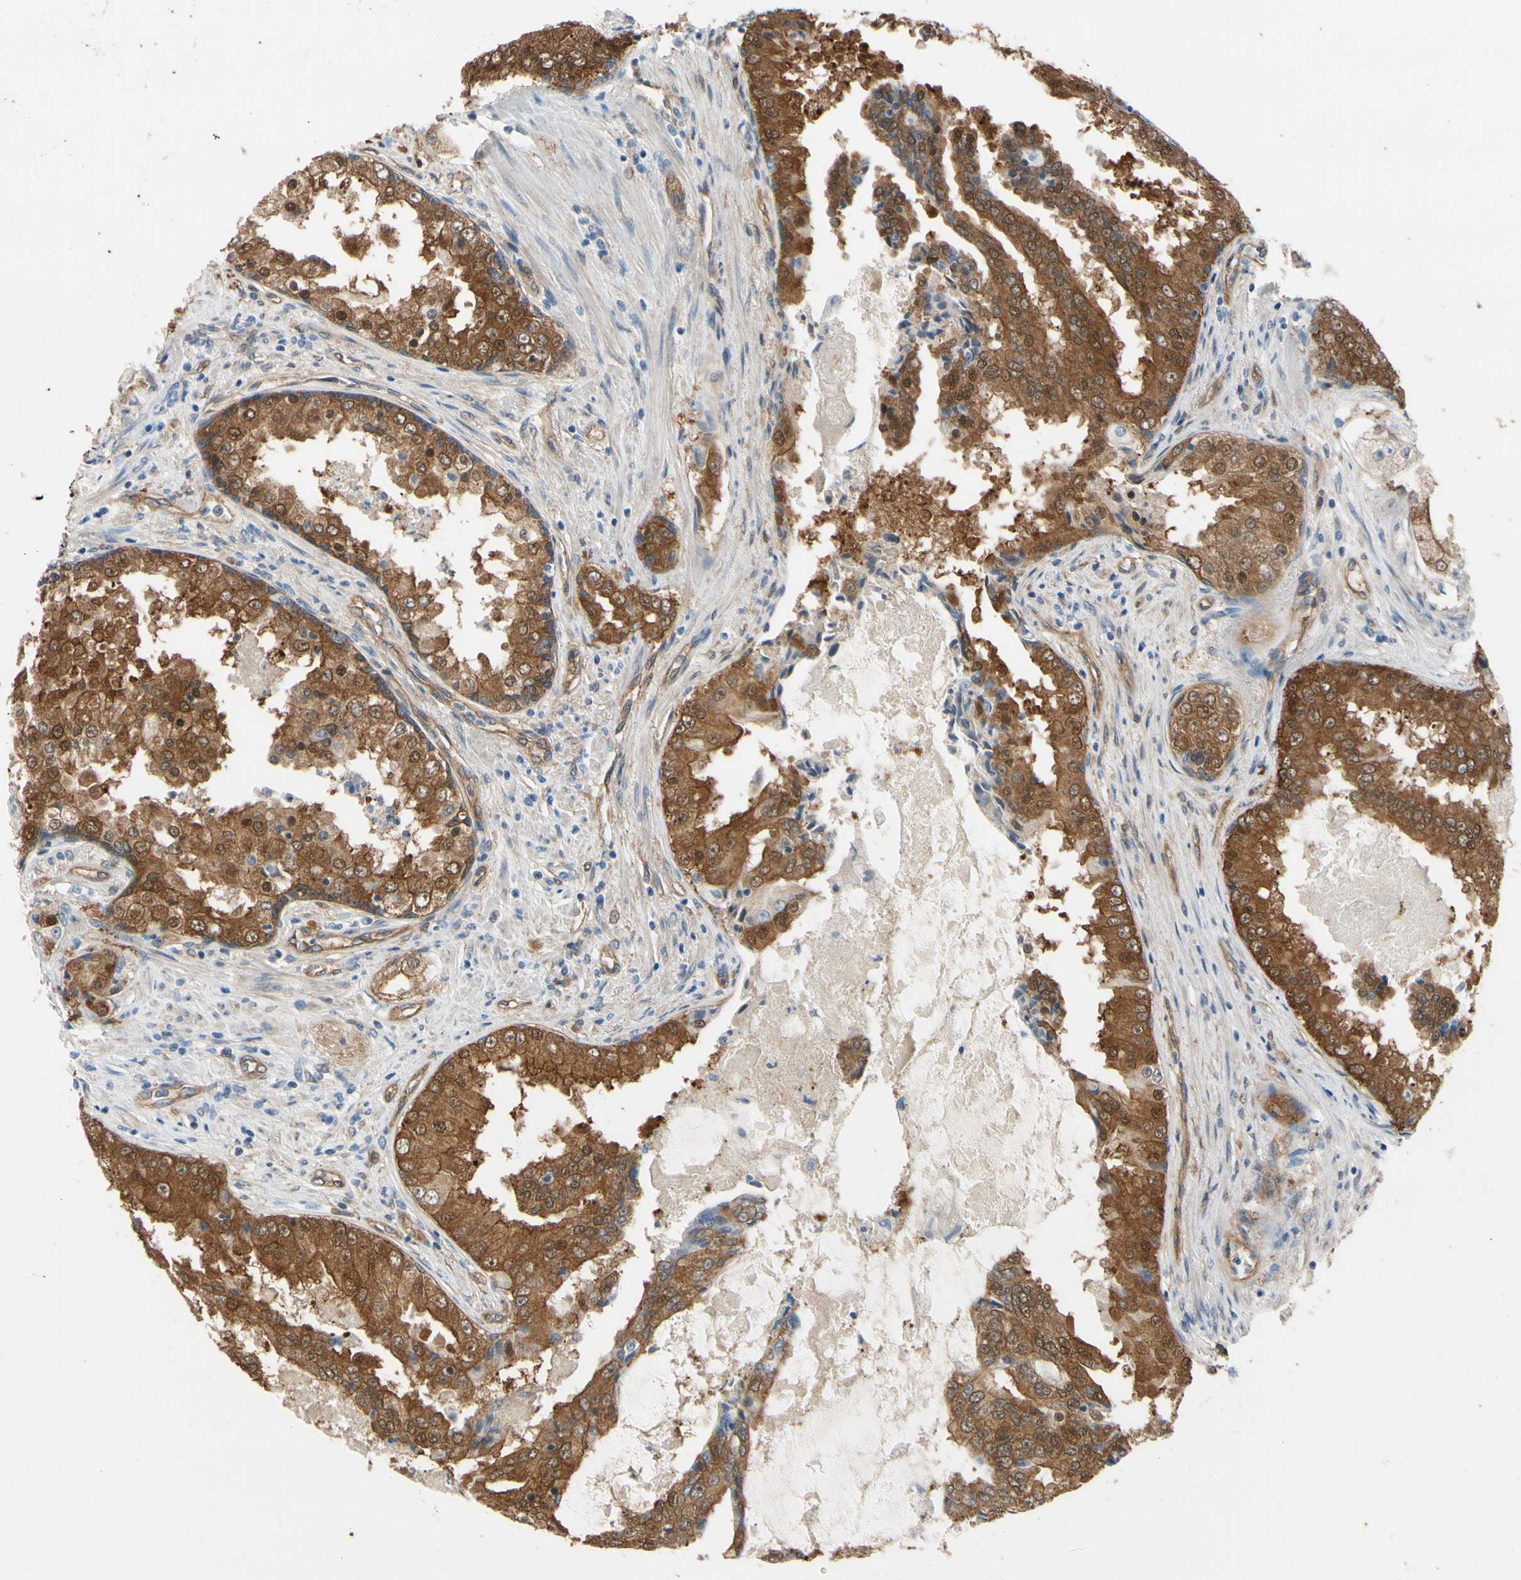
{"staining": {"intensity": "moderate", "quantity": ">75%", "location": "cytoplasmic/membranous,nuclear"}, "tissue": "prostate cancer", "cell_type": "Tumor cells", "image_type": "cancer", "snomed": [{"axis": "morphology", "description": "Adenocarcinoma, High grade"}, {"axis": "topography", "description": "Prostate"}], "caption": "A medium amount of moderate cytoplasmic/membranous and nuclear staining is present in approximately >75% of tumor cells in prostate cancer (adenocarcinoma (high-grade)) tissue. The protein of interest is stained brown, and the nuclei are stained in blue (DAB IHC with brightfield microscopy, high magnification).", "gene": "CTTNBP2", "patient": {"sex": "male", "age": 73}}